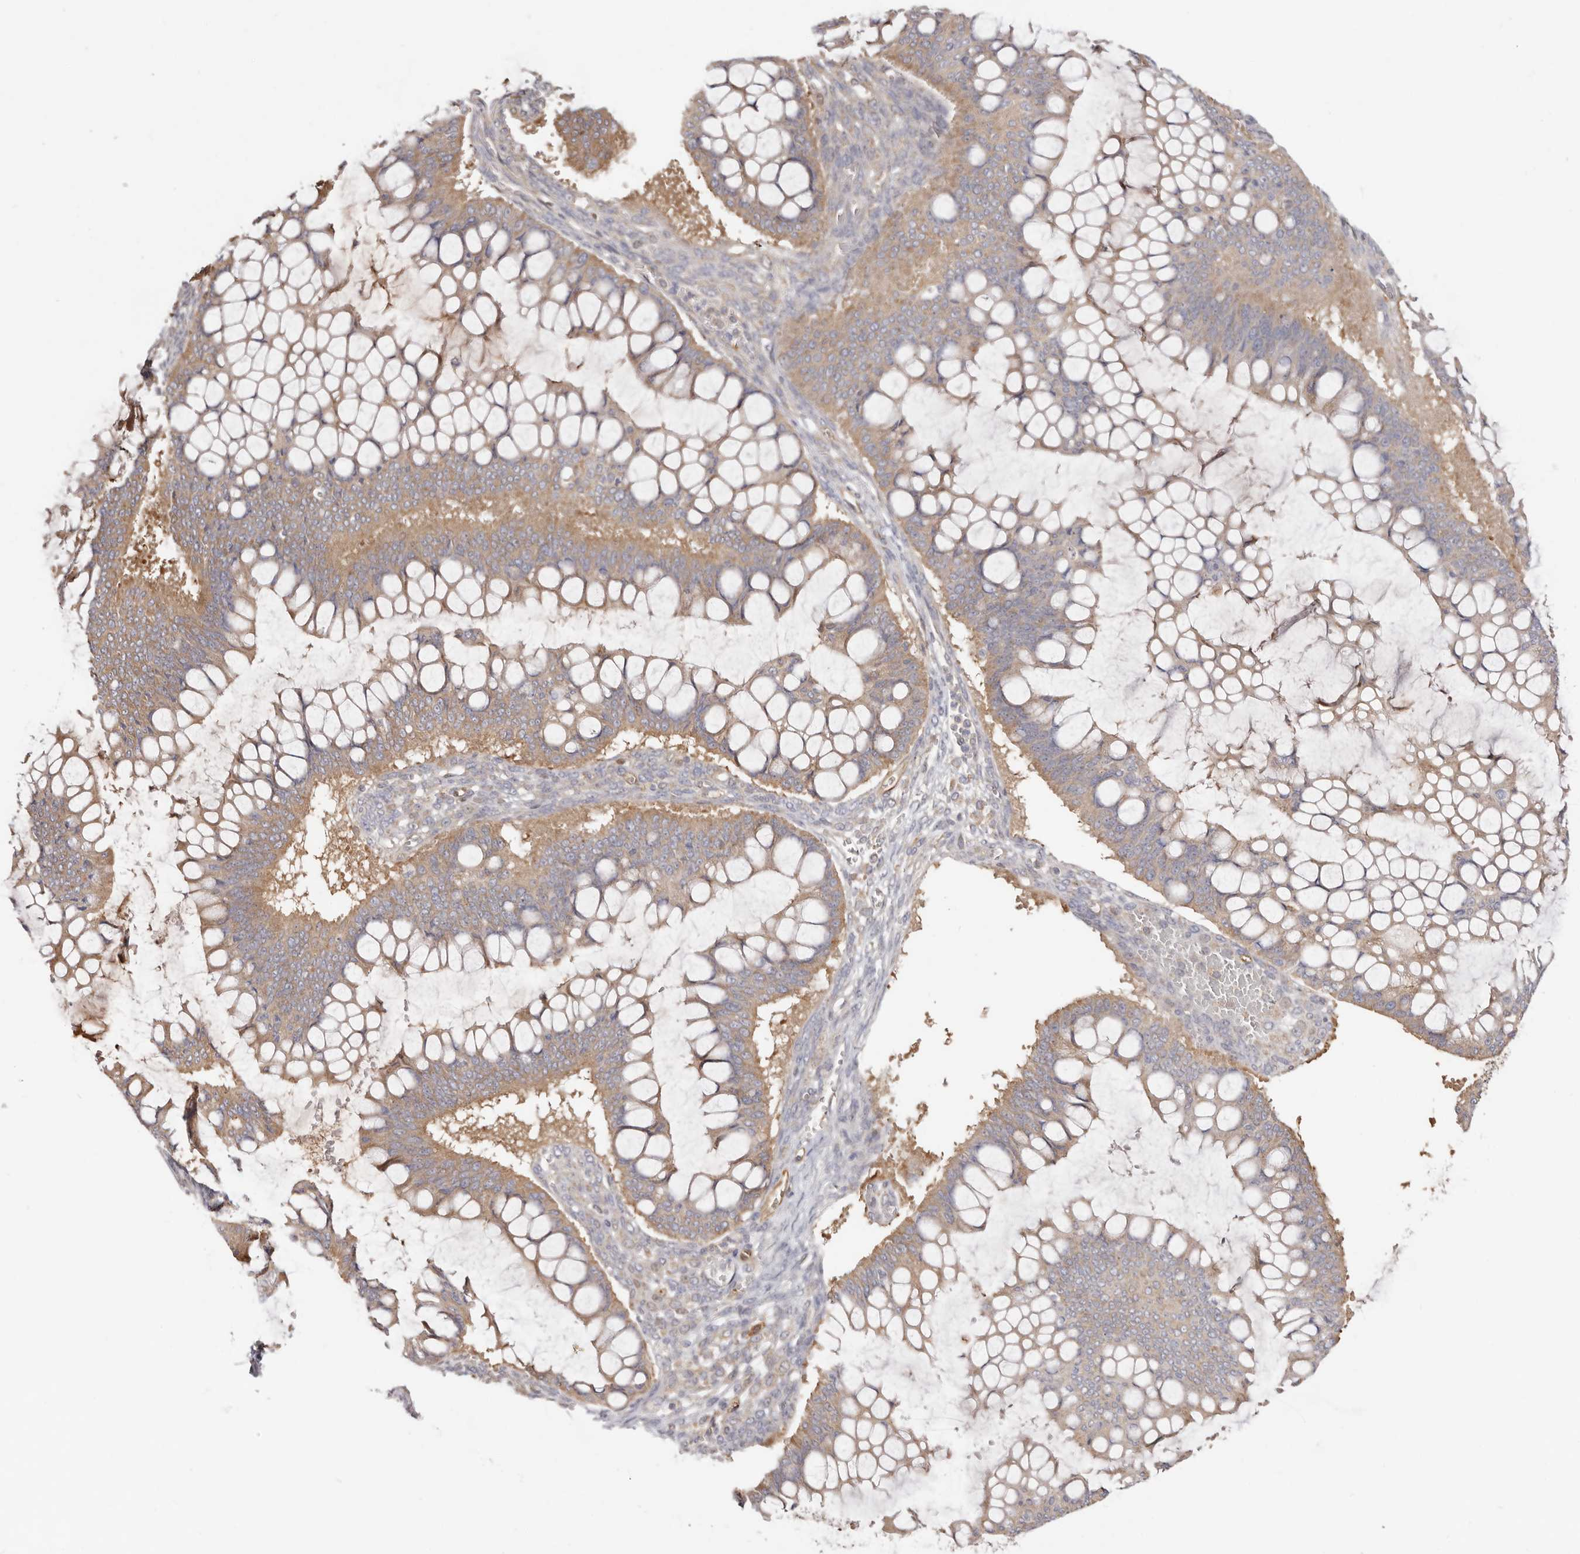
{"staining": {"intensity": "weak", "quantity": ">75%", "location": "cytoplasmic/membranous"}, "tissue": "ovarian cancer", "cell_type": "Tumor cells", "image_type": "cancer", "snomed": [{"axis": "morphology", "description": "Cystadenocarcinoma, mucinous, NOS"}, {"axis": "topography", "description": "Ovary"}], "caption": "A micrograph showing weak cytoplasmic/membranous positivity in approximately >75% of tumor cells in ovarian cancer (mucinous cystadenocarcinoma), as visualized by brown immunohistochemical staining.", "gene": "LAP3", "patient": {"sex": "female", "age": 73}}